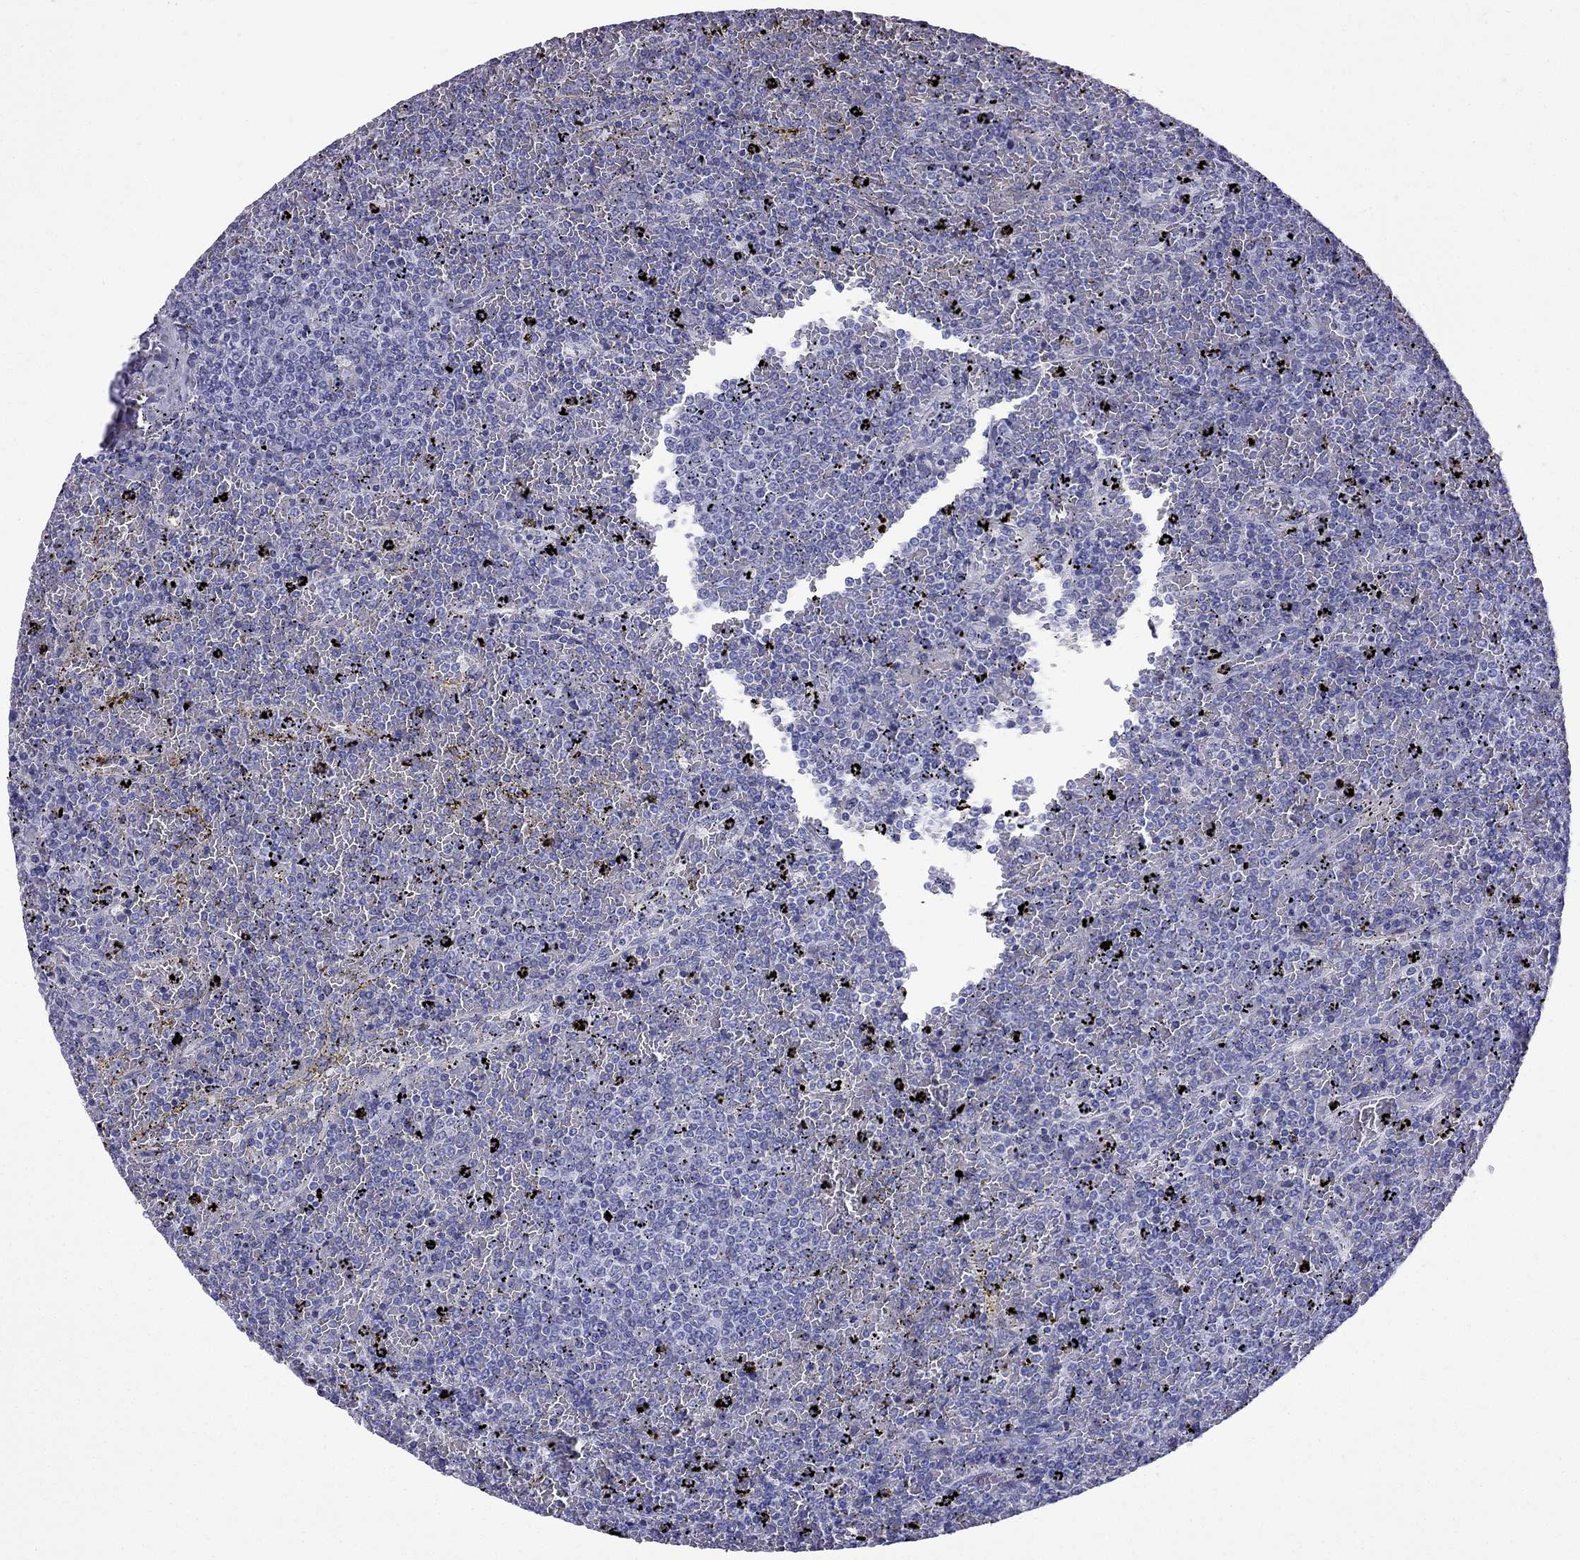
{"staining": {"intensity": "negative", "quantity": "none", "location": "none"}, "tissue": "lymphoma", "cell_type": "Tumor cells", "image_type": "cancer", "snomed": [{"axis": "morphology", "description": "Malignant lymphoma, non-Hodgkin's type, Low grade"}, {"axis": "topography", "description": "Spleen"}], "caption": "Tumor cells show no significant protein positivity in lymphoma.", "gene": "GJA8", "patient": {"sex": "female", "age": 77}}